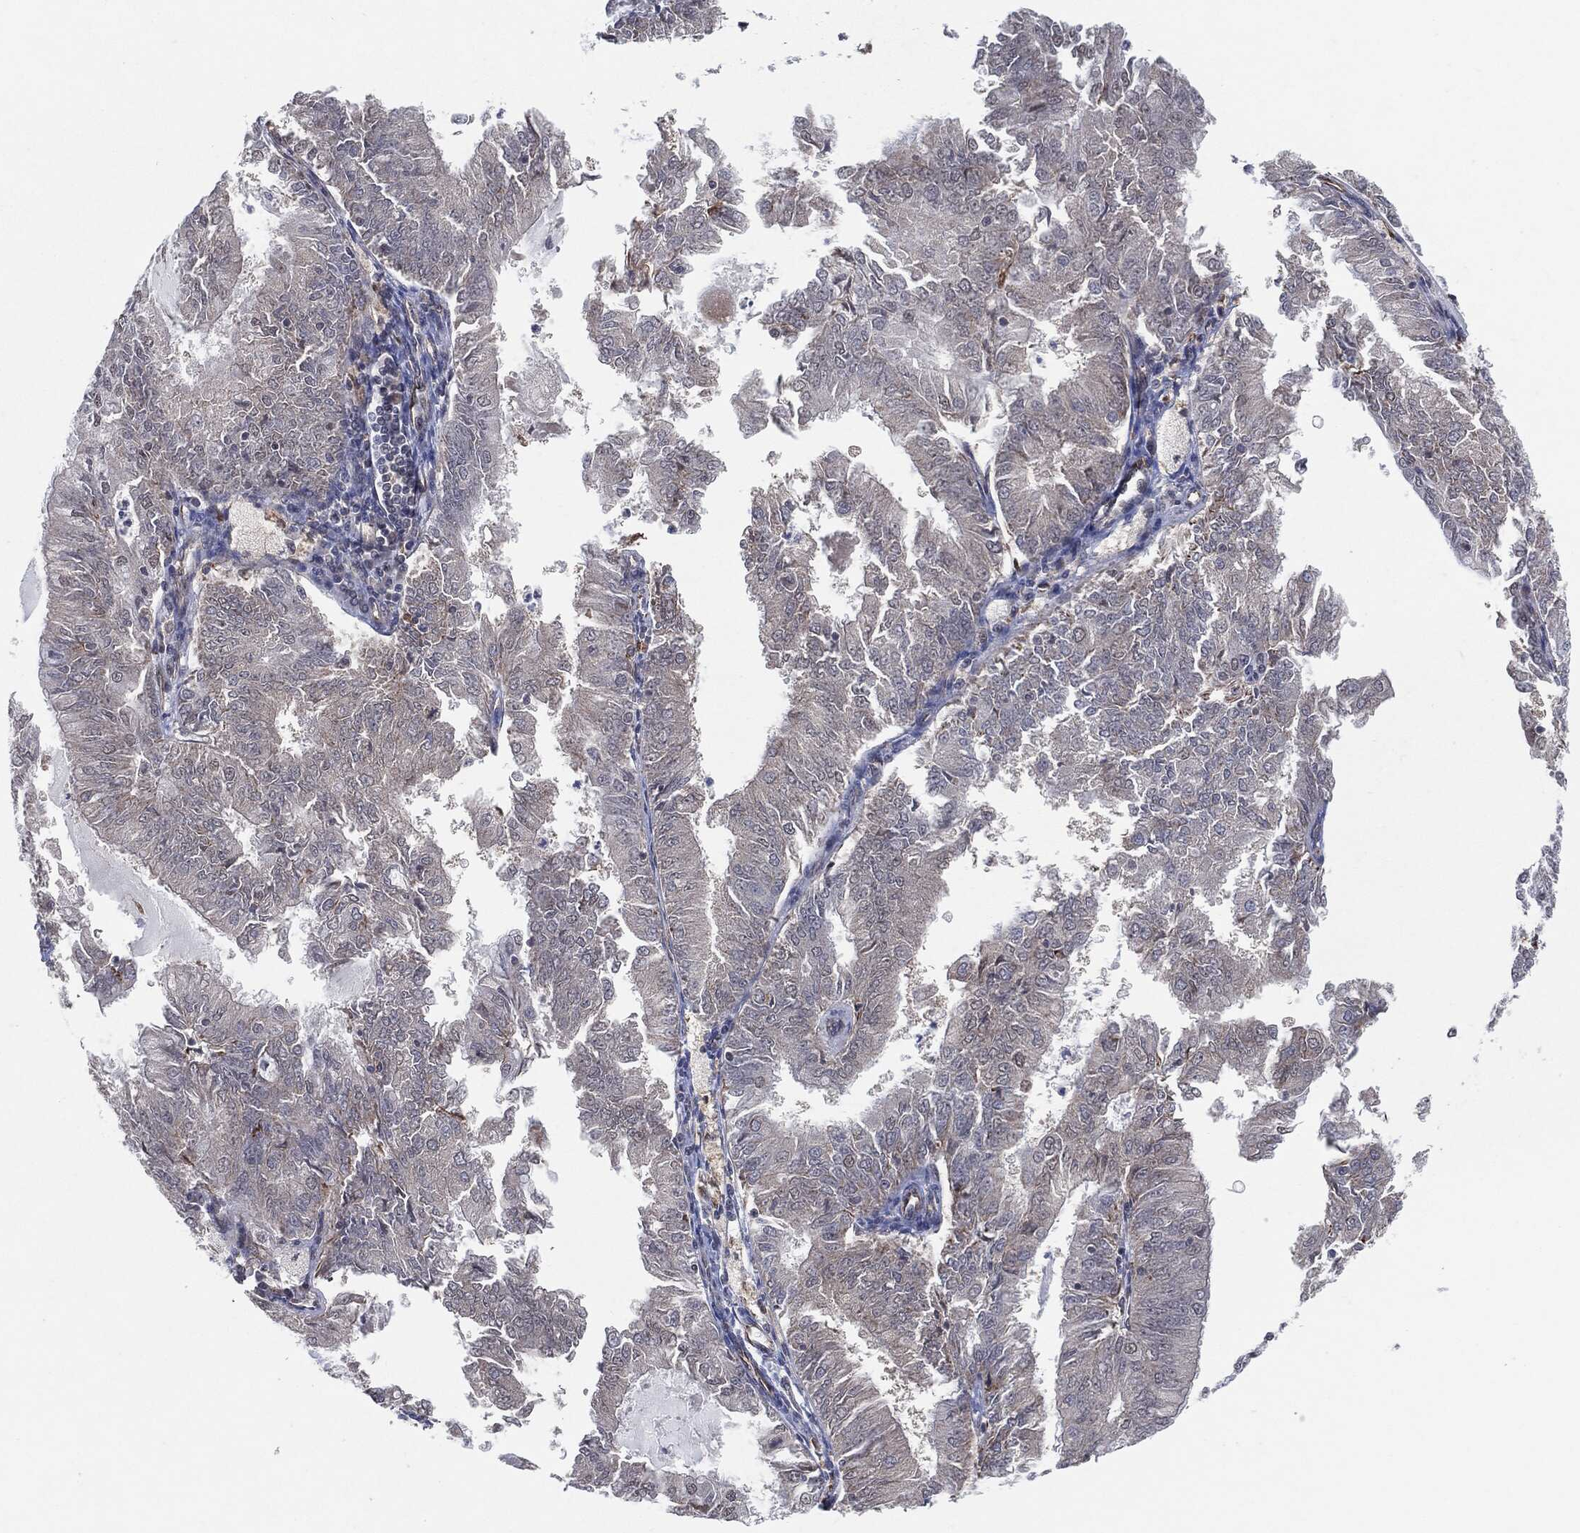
{"staining": {"intensity": "negative", "quantity": "none", "location": "none"}, "tissue": "endometrial cancer", "cell_type": "Tumor cells", "image_type": "cancer", "snomed": [{"axis": "morphology", "description": "Adenocarcinoma, NOS"}, {"axis": "topography", "description": "Endometrium"}], "caption": "There is no significant staining in tumor cells of endometrial cancer (adenocarcinoma).", "gene": "TP53RK", "patient": {"sex": "female", "age": 57}}